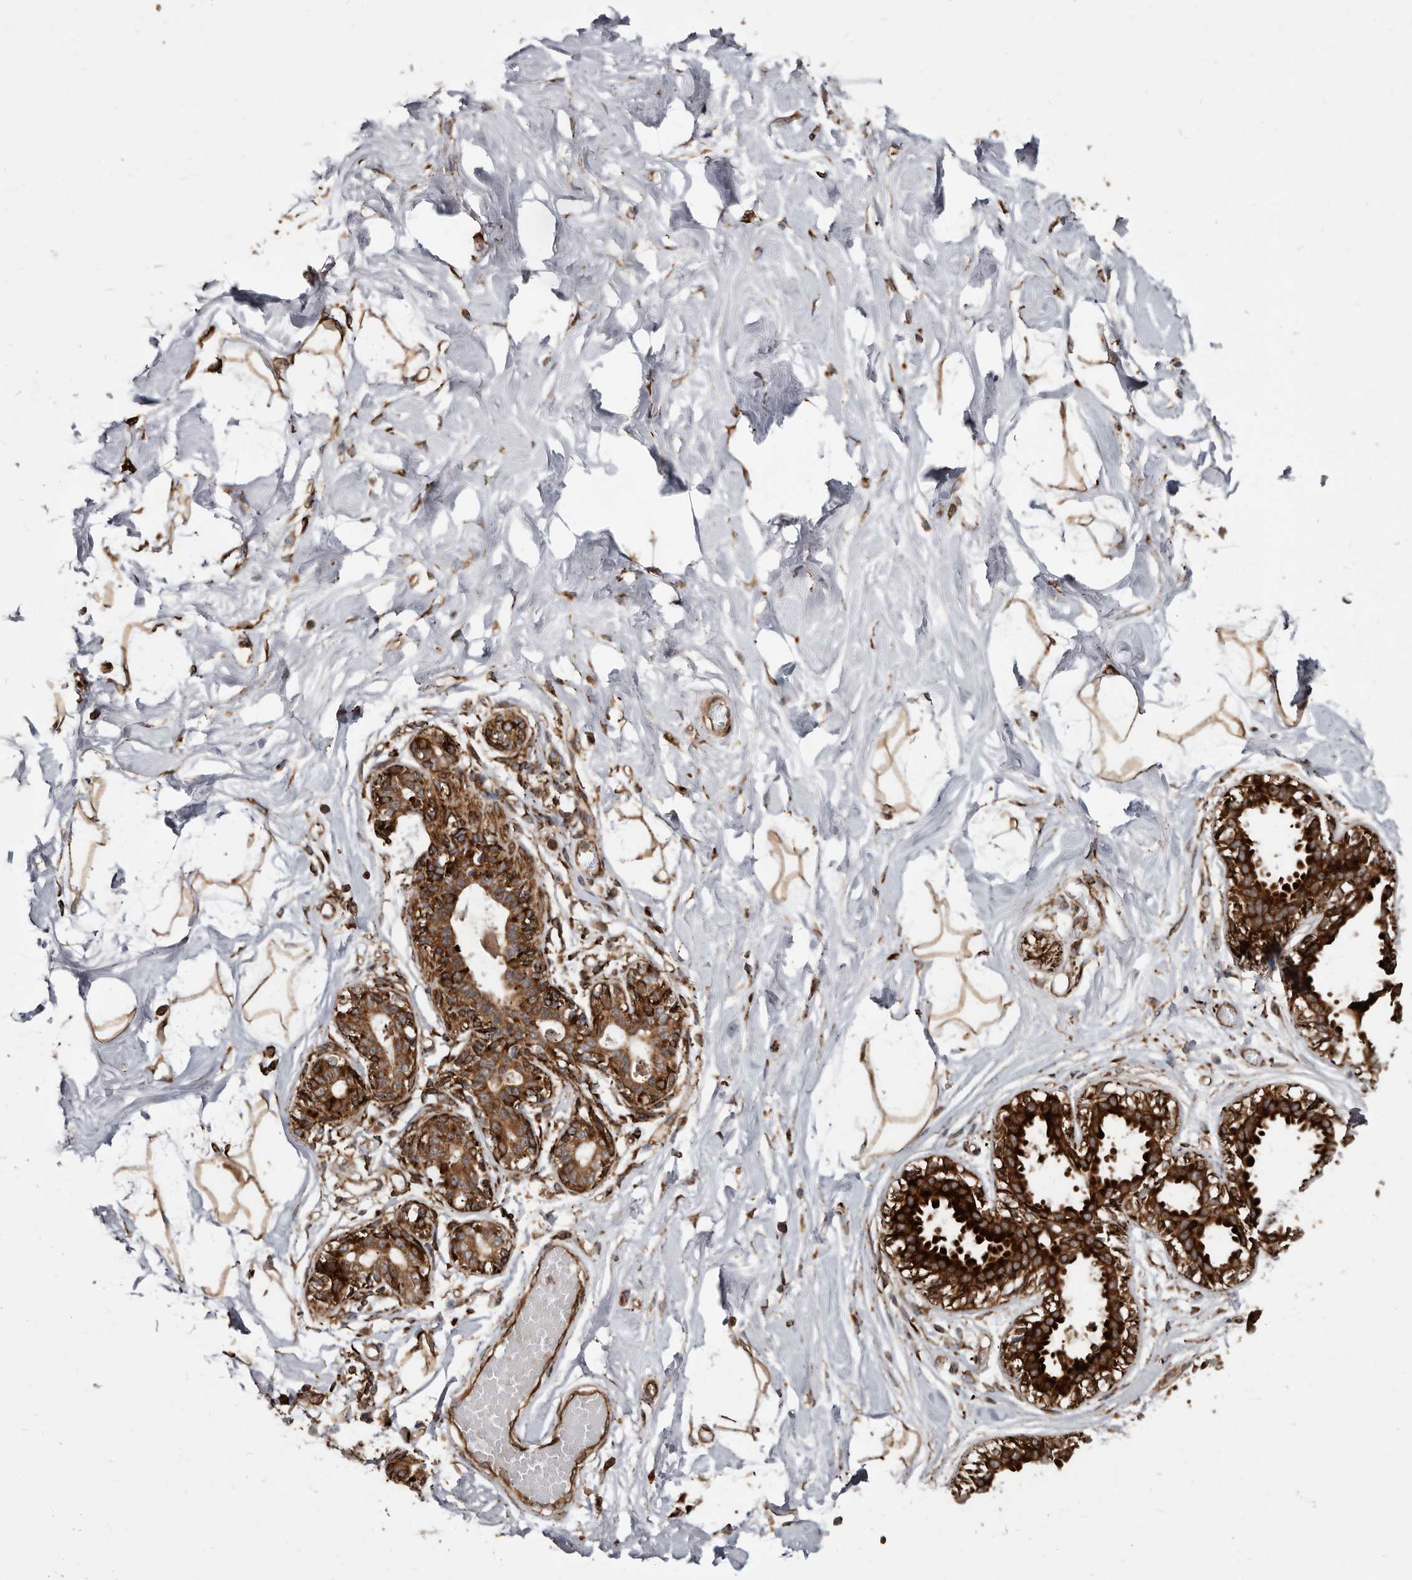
{"staining": {"intensity": "moderate", "quantity": ">75%", "location": "cytoplasmic/membranous,nuclear"}, "tissue": "breast", "cell_type": "Adipocytes", "image_type": "normal", "snomed": [{"axis": "morphology", "description": "Normal tissue, NOS"}, {"axis": "topography", "description": "Breast"}], "caption": "A histopathology image of human breast stained for a protein reveals moderate cytoplasmic/membranous,nuclear brown staining in adipocytes. The staining is performed using DAB (3,3'-diaminobenzidine) brown chromogen to label protein expression. The nuclei are counter-stained blue using hematoxylin.", "gene": "FLAD1", "patient": {"sex": "female", "age": 45}}